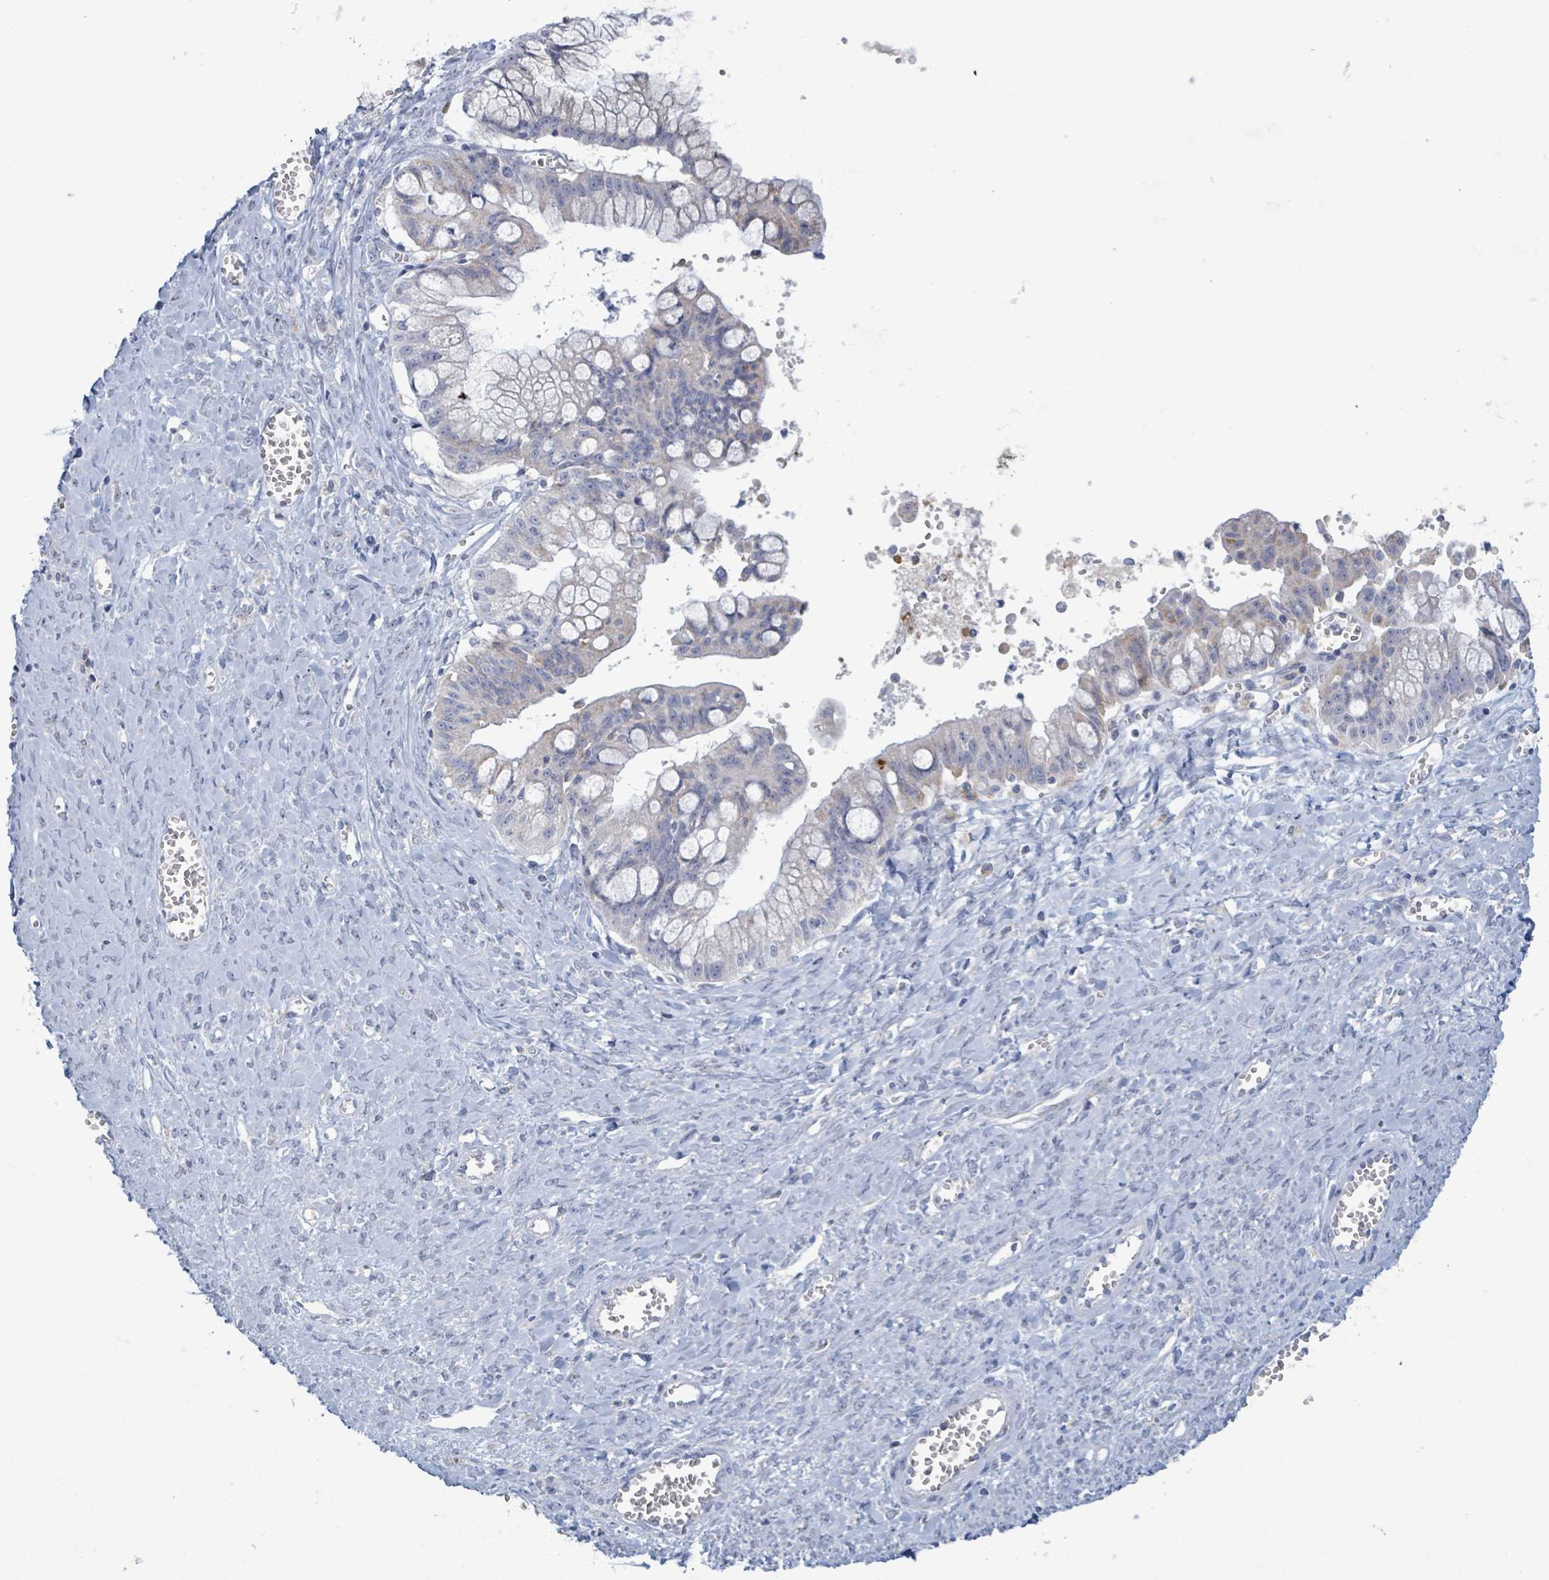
{"staining": {"intensity": "negative", "quantity": "none", "location": "none"}, "tissue": "ovarian cancer", "cell_type": "Tumor cells", "image_type": "cancer", "snomed": [{"axis": "morphology", "description": "Cystadenocarcinoma, mucinous, NOS"}, {"axis": "topography", "description": "Ovary"}], "caption": "An immunohistochemistry photomicrograph of ovarian cancer (mucinous cystadenocarcinoma) is shown. There is no staining in tumor cells of ovarian cancer (mucinous cystadenocarcinoma). The staining is performed using DAB brown chromogen with nuclei counter-stained in using hematoxylin.", "gene": "AKR1C4", "patient": {"sex": "female", "age": 70}}